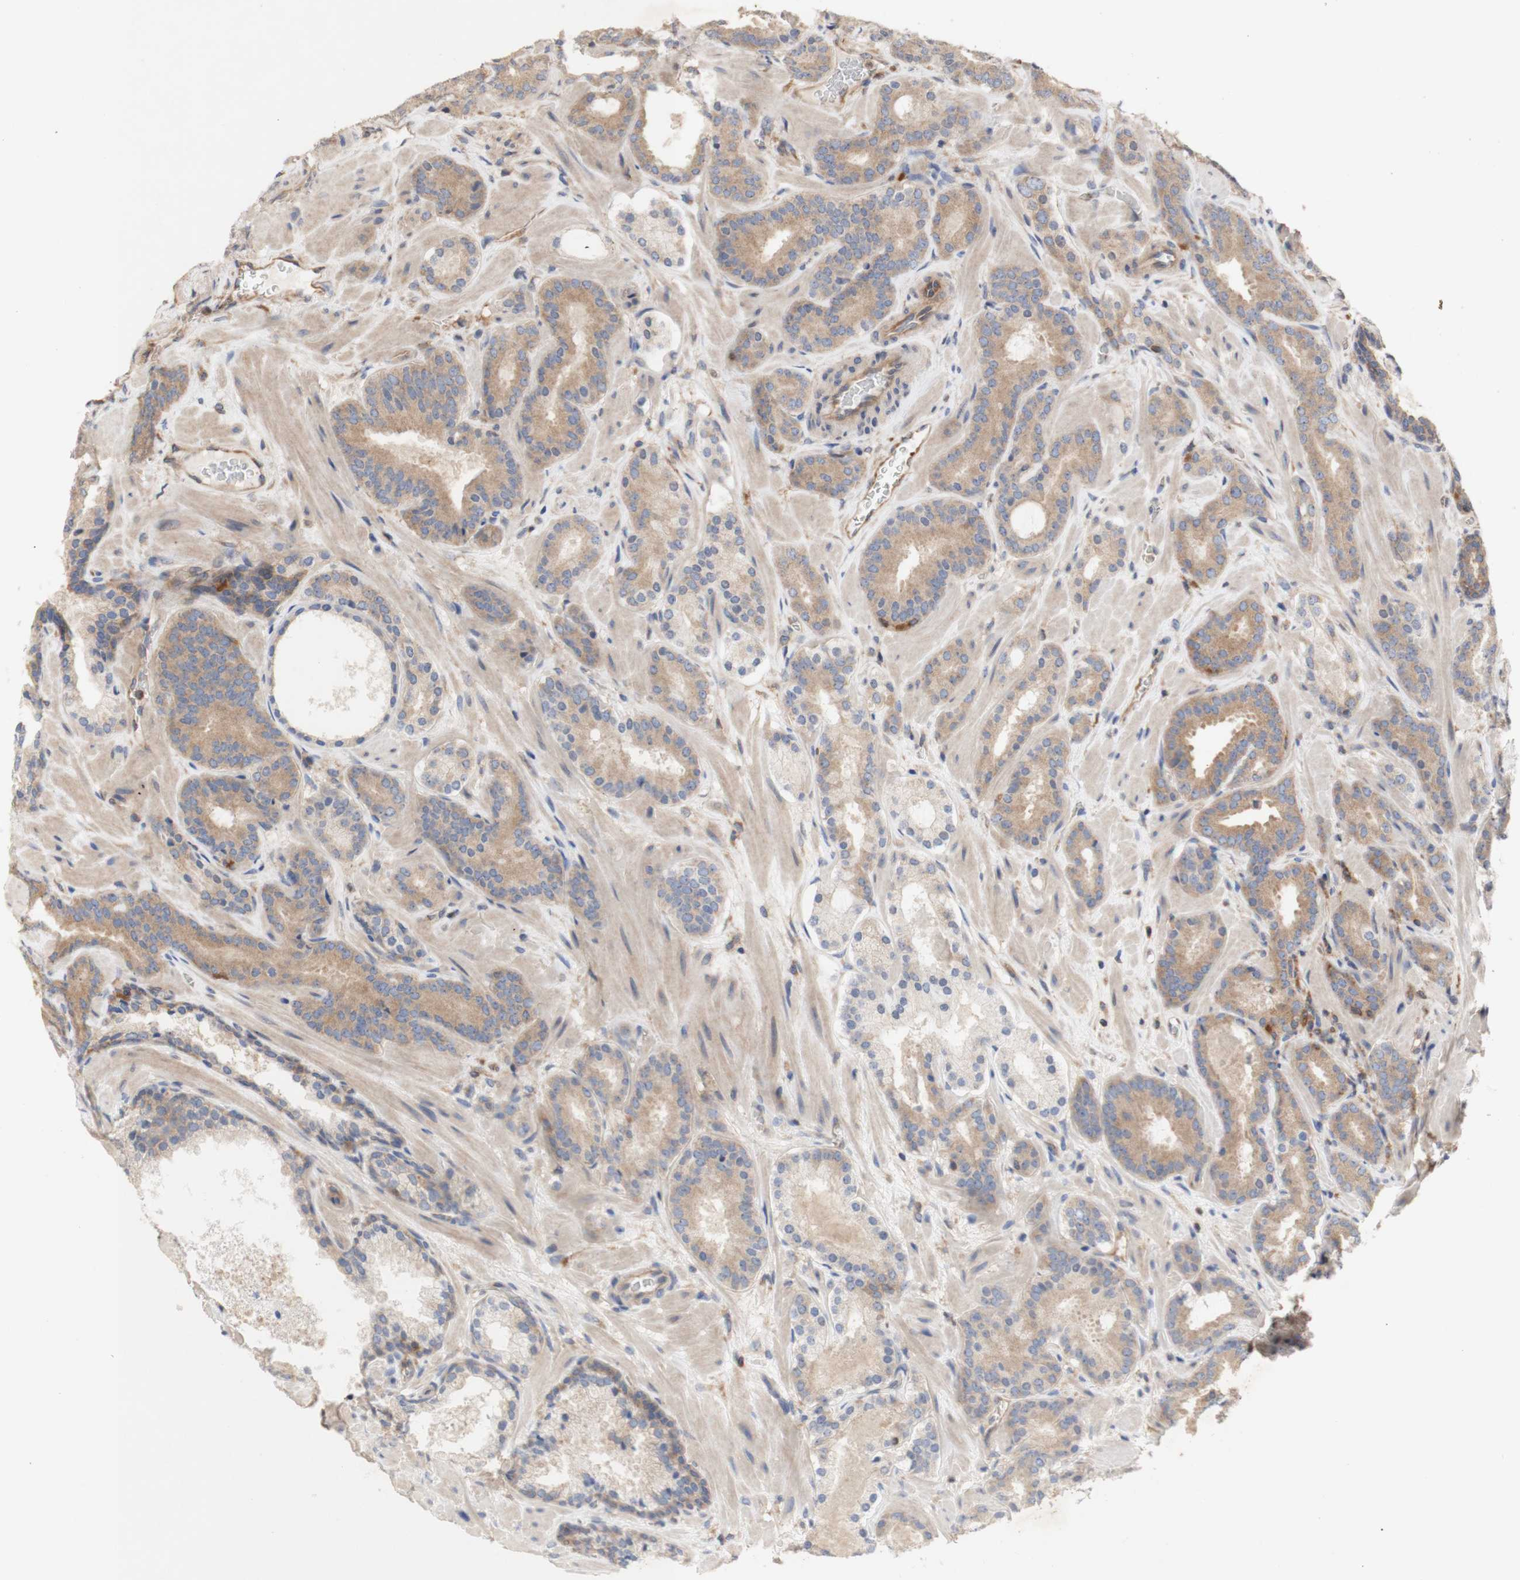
{"staining": {"intensity": "moderate", "quantity": ">75%", "location": "cytoplasmic/membranous"}, "tissue": "prostate cancer", "cell_type": "Tumor cells", "image_type": "cancer", "snomed": [{"axis": "morphology", "description": "Adenocarcinoma, Low grade"}, {"axis": "topography", "description": "Prostate"}], "caption": "A photomicrograph showing moderate cytoplasmic/membranous expression in about >75% of tumor cells in prostate cancer, as visualized by brown immunohistochemical staining.", "gene": "IKBKG", "patient": {"sex": "male", "age": 63}}